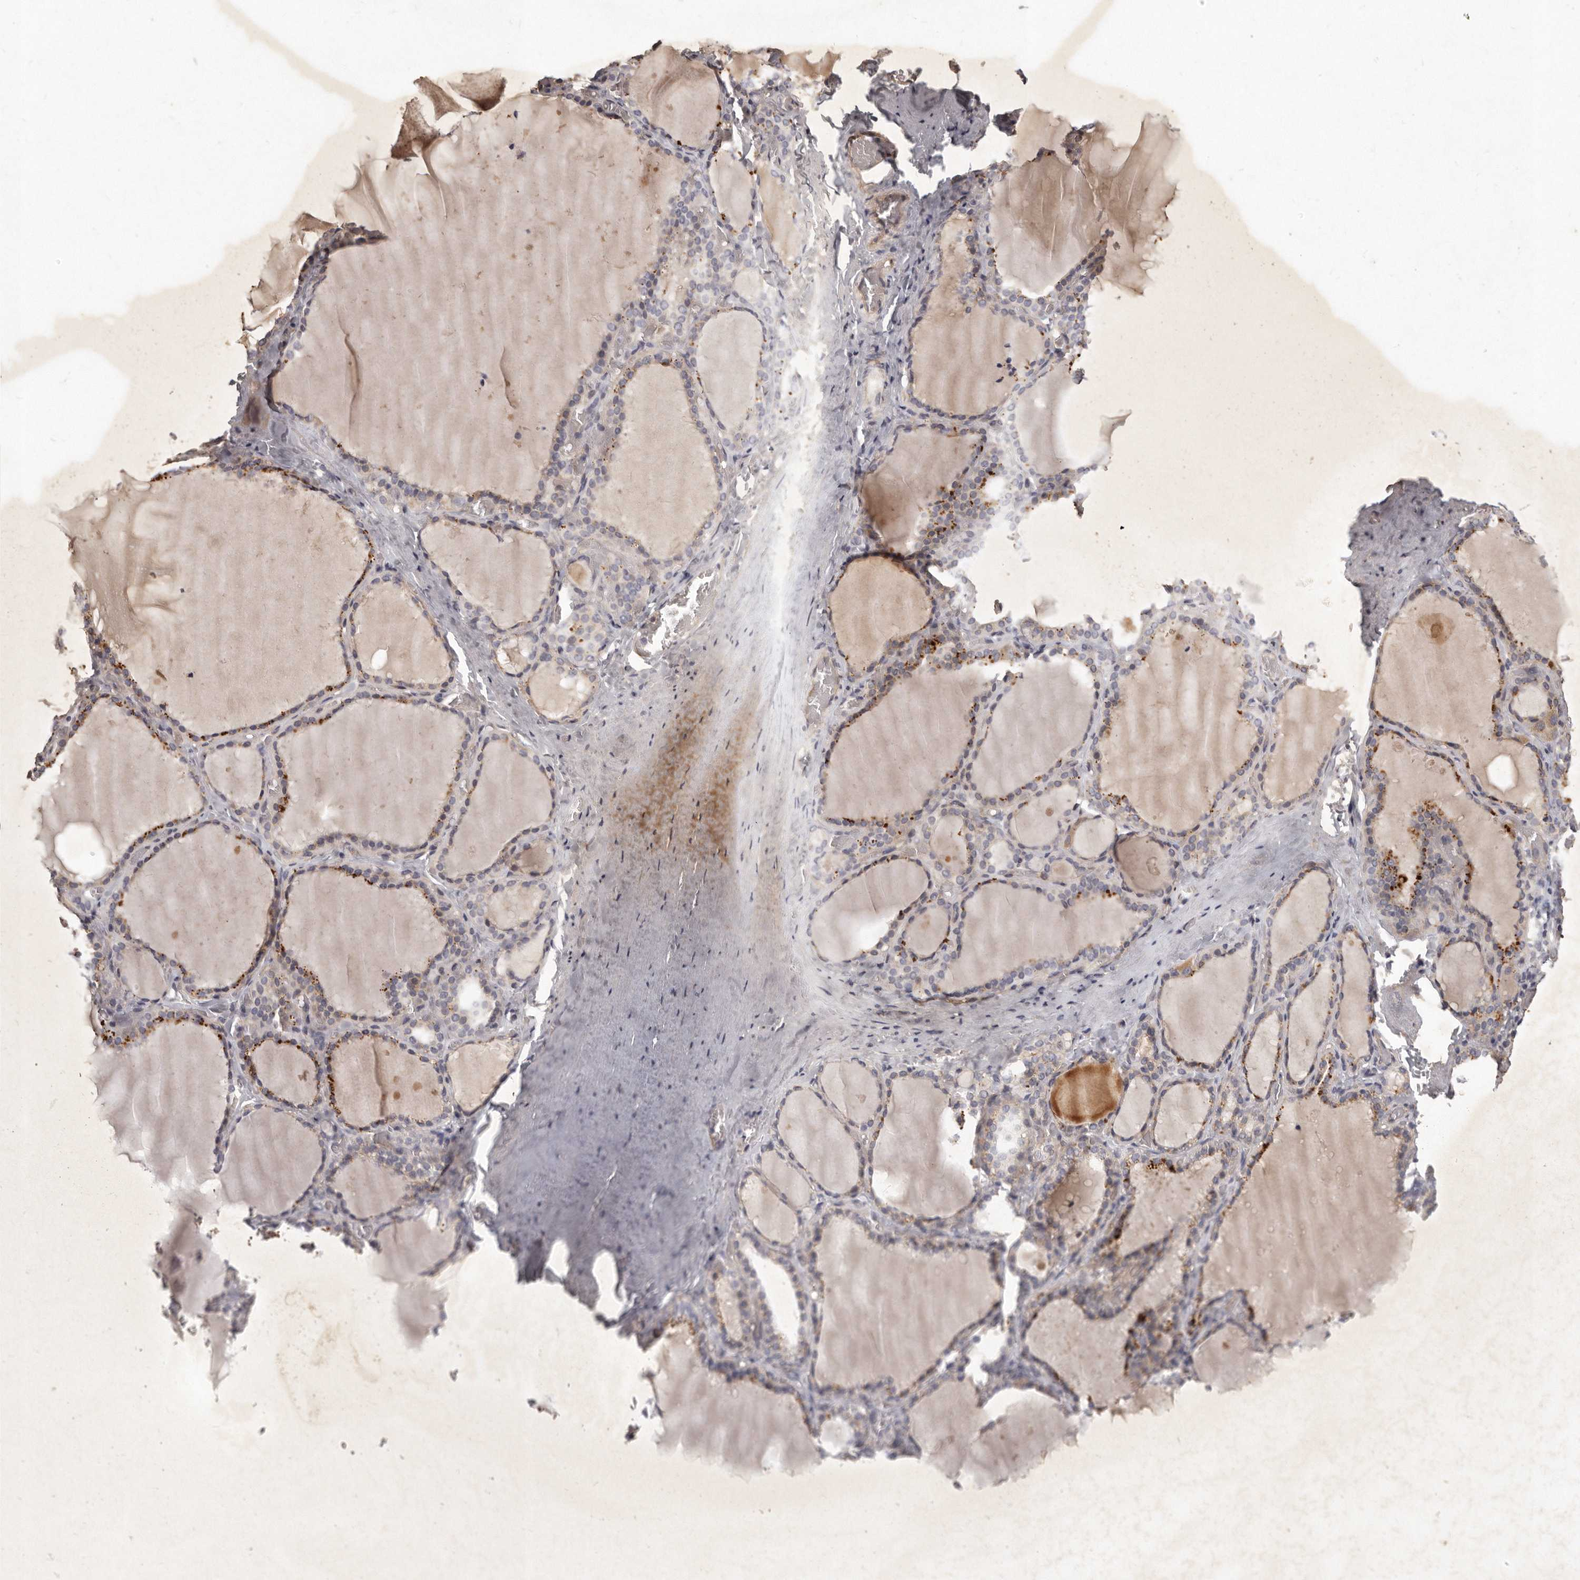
{"staining": {"intensity": "weak", "quantity": "25%-75%", "location": "cytoplasmic/membranous"}, "tissue": "thyroid gland", "cell_type": "Glandular cells", "image_type": "normal", "snomed": [{"axis": "morphology", "description": "Normal tissue, NOS"}, {"axis": "topography", "description": "Thyroid gland"}], "caption": "A brown stain shows weak cytoplasmic/membranous positivity of a protein in glandular cells of benign thyroid gland.", "gene": "SLC22A1", "patient": {"sex": "female", "age": 22}}